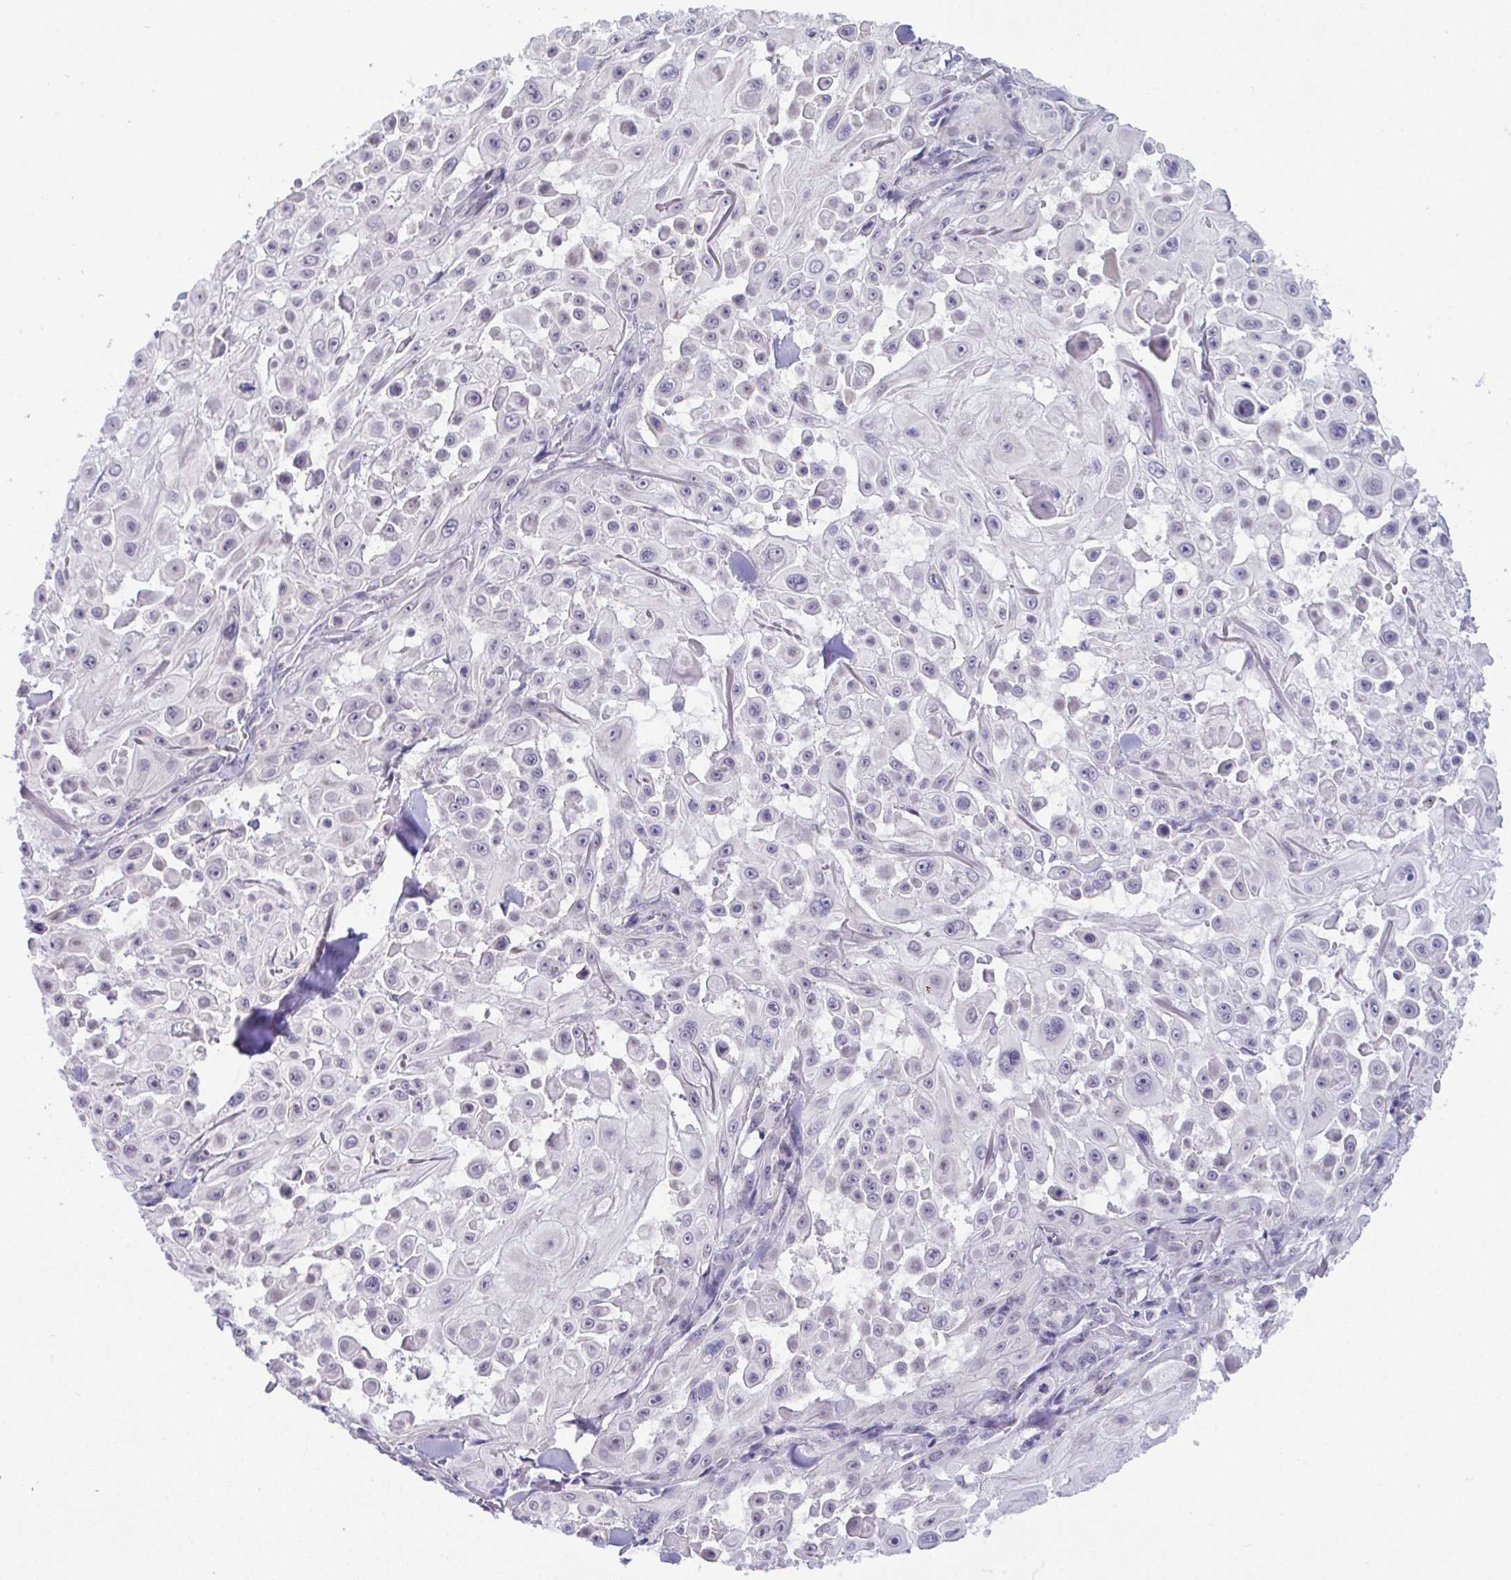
{"staining": {"intensity": "negative", "quantity": "none", "location": "none"}, "tissue": "skin cancer", "cell_type": "Tumor cells", "image_type": "cancer", "snomed": [{"axis": "morphology", "description": "Squamous cell carcinoma, NOS"}, {"axis": "topography", "description": "Skin"}], "caption": "The immunohistochemistry image has no significant positivity in tumor cells of skin cancer (squamous cell carcinoma) tissue.", "gene": "USP35", "patient": {"sex": "male", "age": 91}}